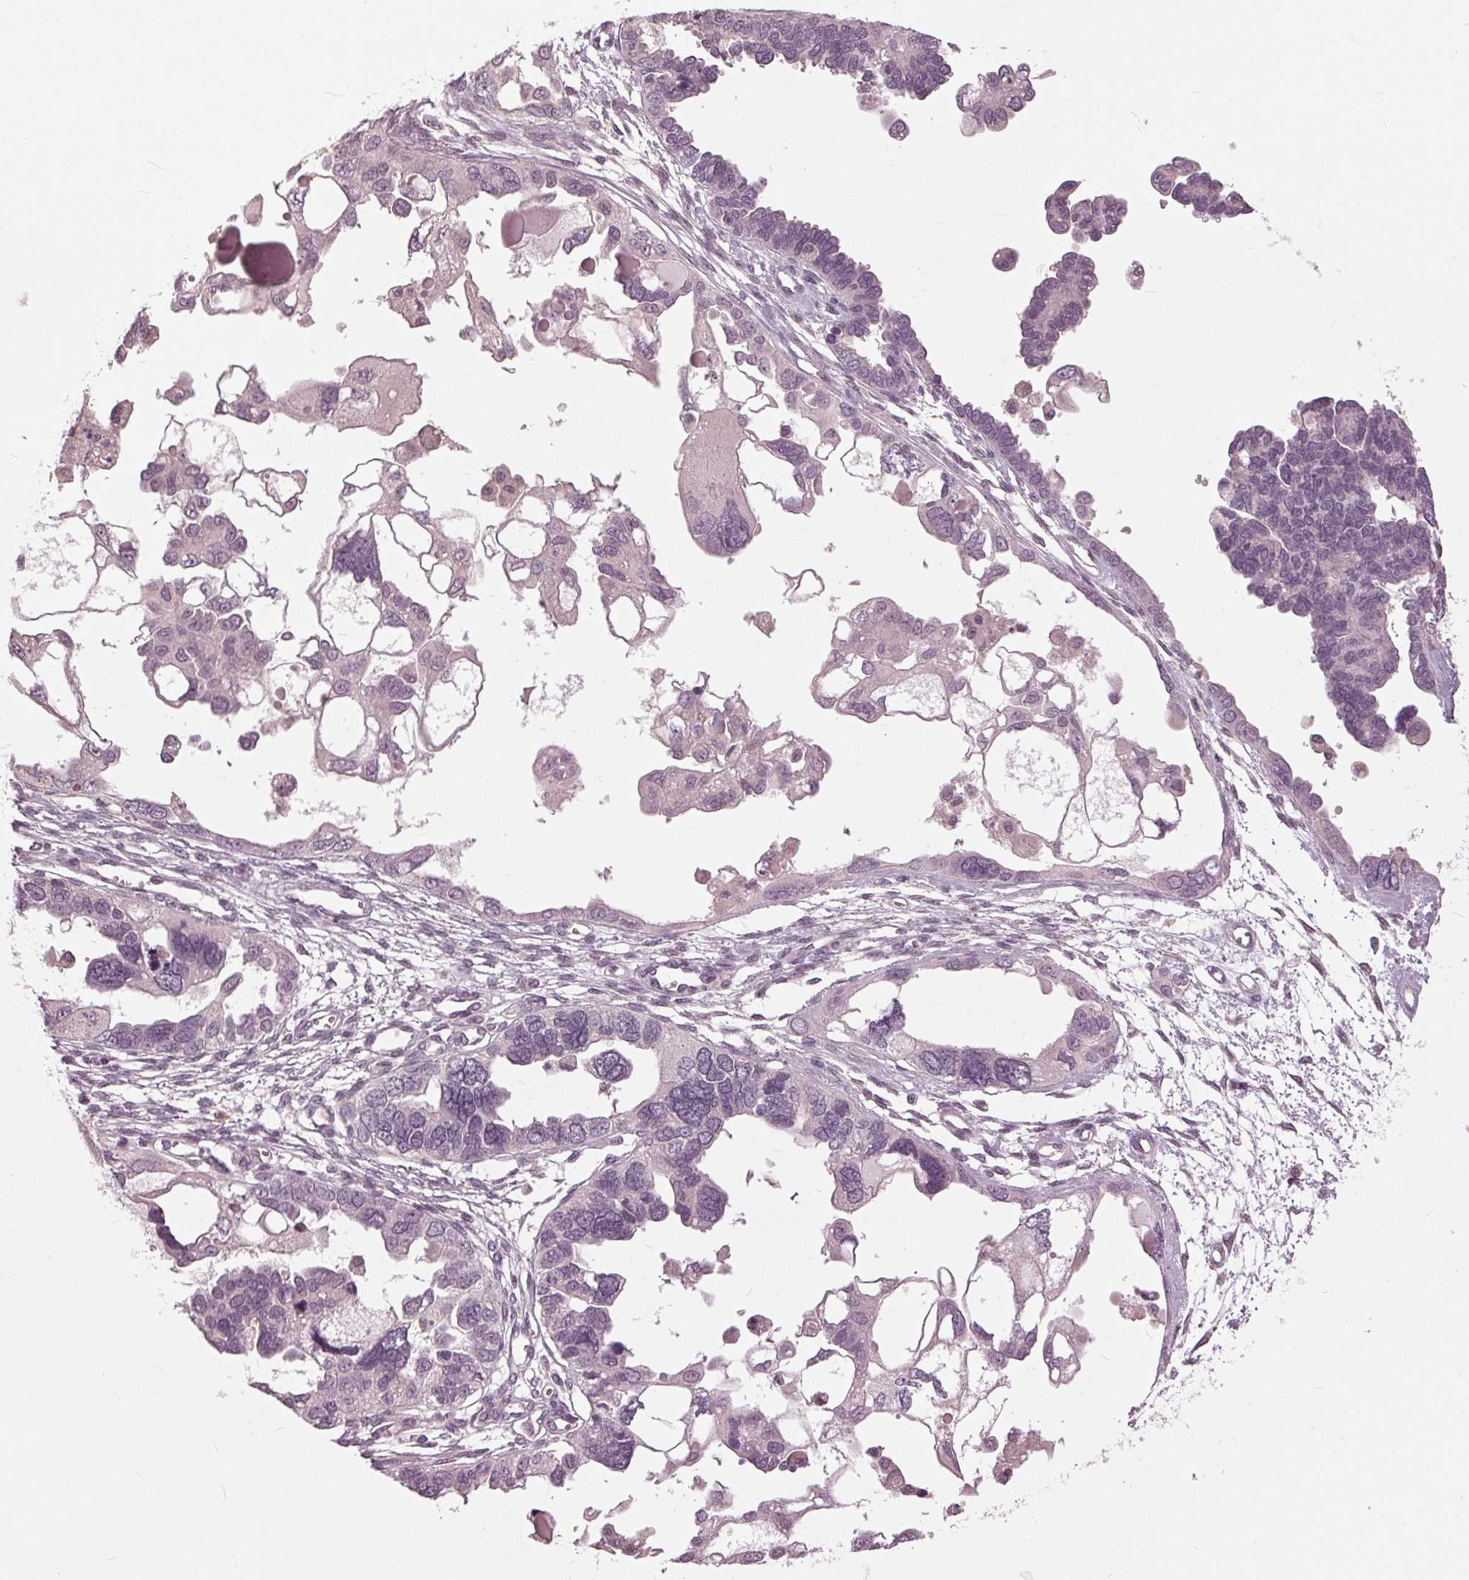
{"staining": {"intensity": "negative", "quantity": "none", "location": "none"}, "tissue": "ovarian cancer", "cell_type": "Tumor cells", "image_type": "cancer", "snomed": [{"axis": "morphology", "description": "Cystadenocarcinoma, serous, NOS"}, {"axis": "topography", "description": "Ovary"}], "caption": "Immunohistochemistry of human serous cystadenocarcinoma (ovarian) reveals no staining in tumor cells. (Stains: DAB (3,3'-diaminobenzidine) IHC with hematoxylin counter stain, Microscopy: brightfield microscopy at high magnification).", "gene": "SIGLEC6", "patient": {"sex": "female", "age": 51}}